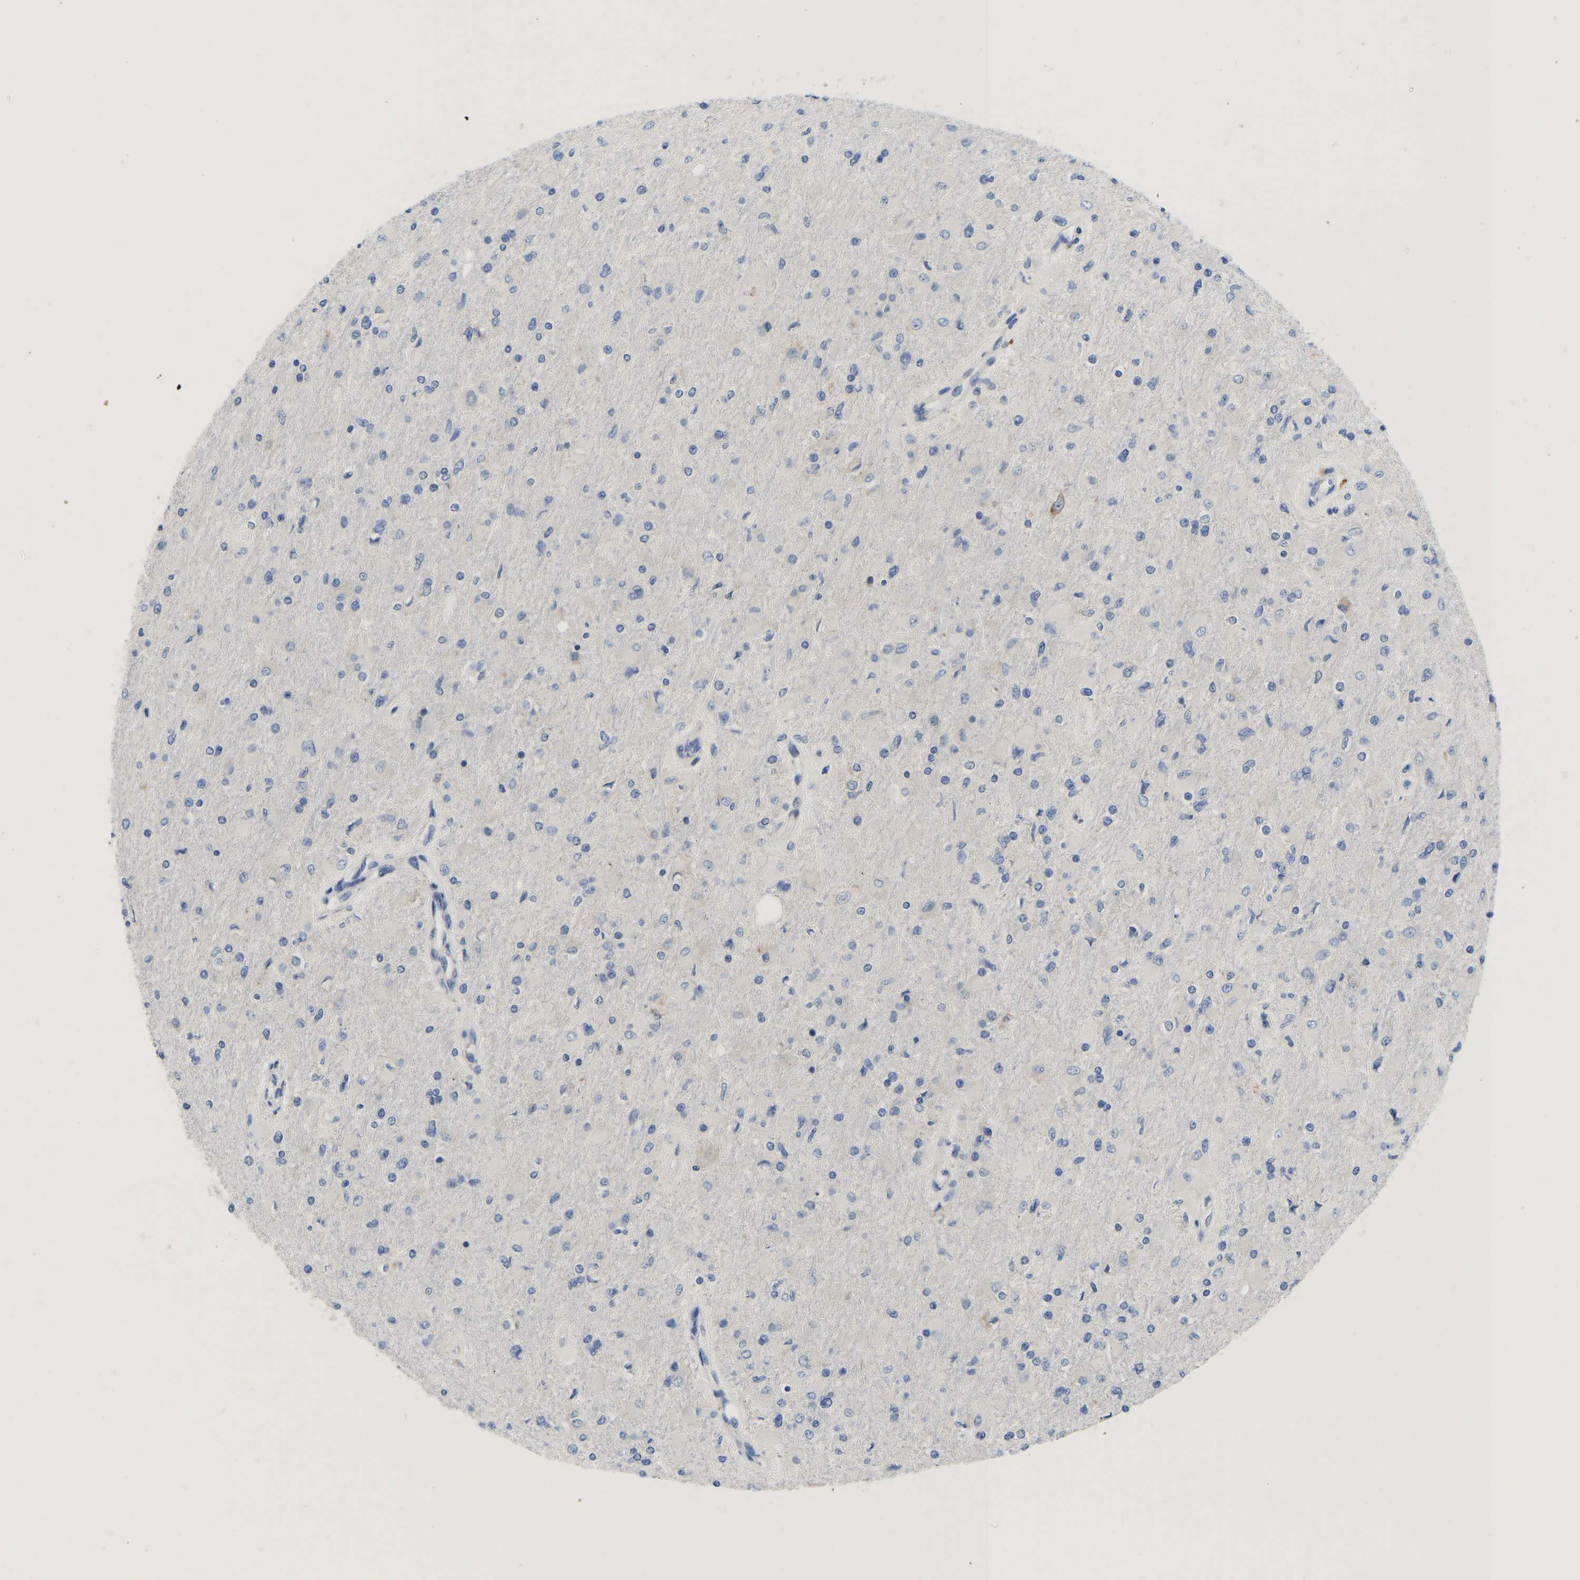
{"staining": {"intensity": "negative", "quantity": "none", "location": "none"}, "tissue": "glioma", "cell_type": "Tumor cells", "image_type": "cancer", "snomed": [{"axis": "morphology", "description": "Glioma, malignant, High grade"}, {"axis": "topography", "description": "Cerebral cortex"}], "caption": "A micrograph of human glioma is negative for staining in tumor cells.", "gene": "ABCA10", "patient": {"sex": "female", "age": 36}}